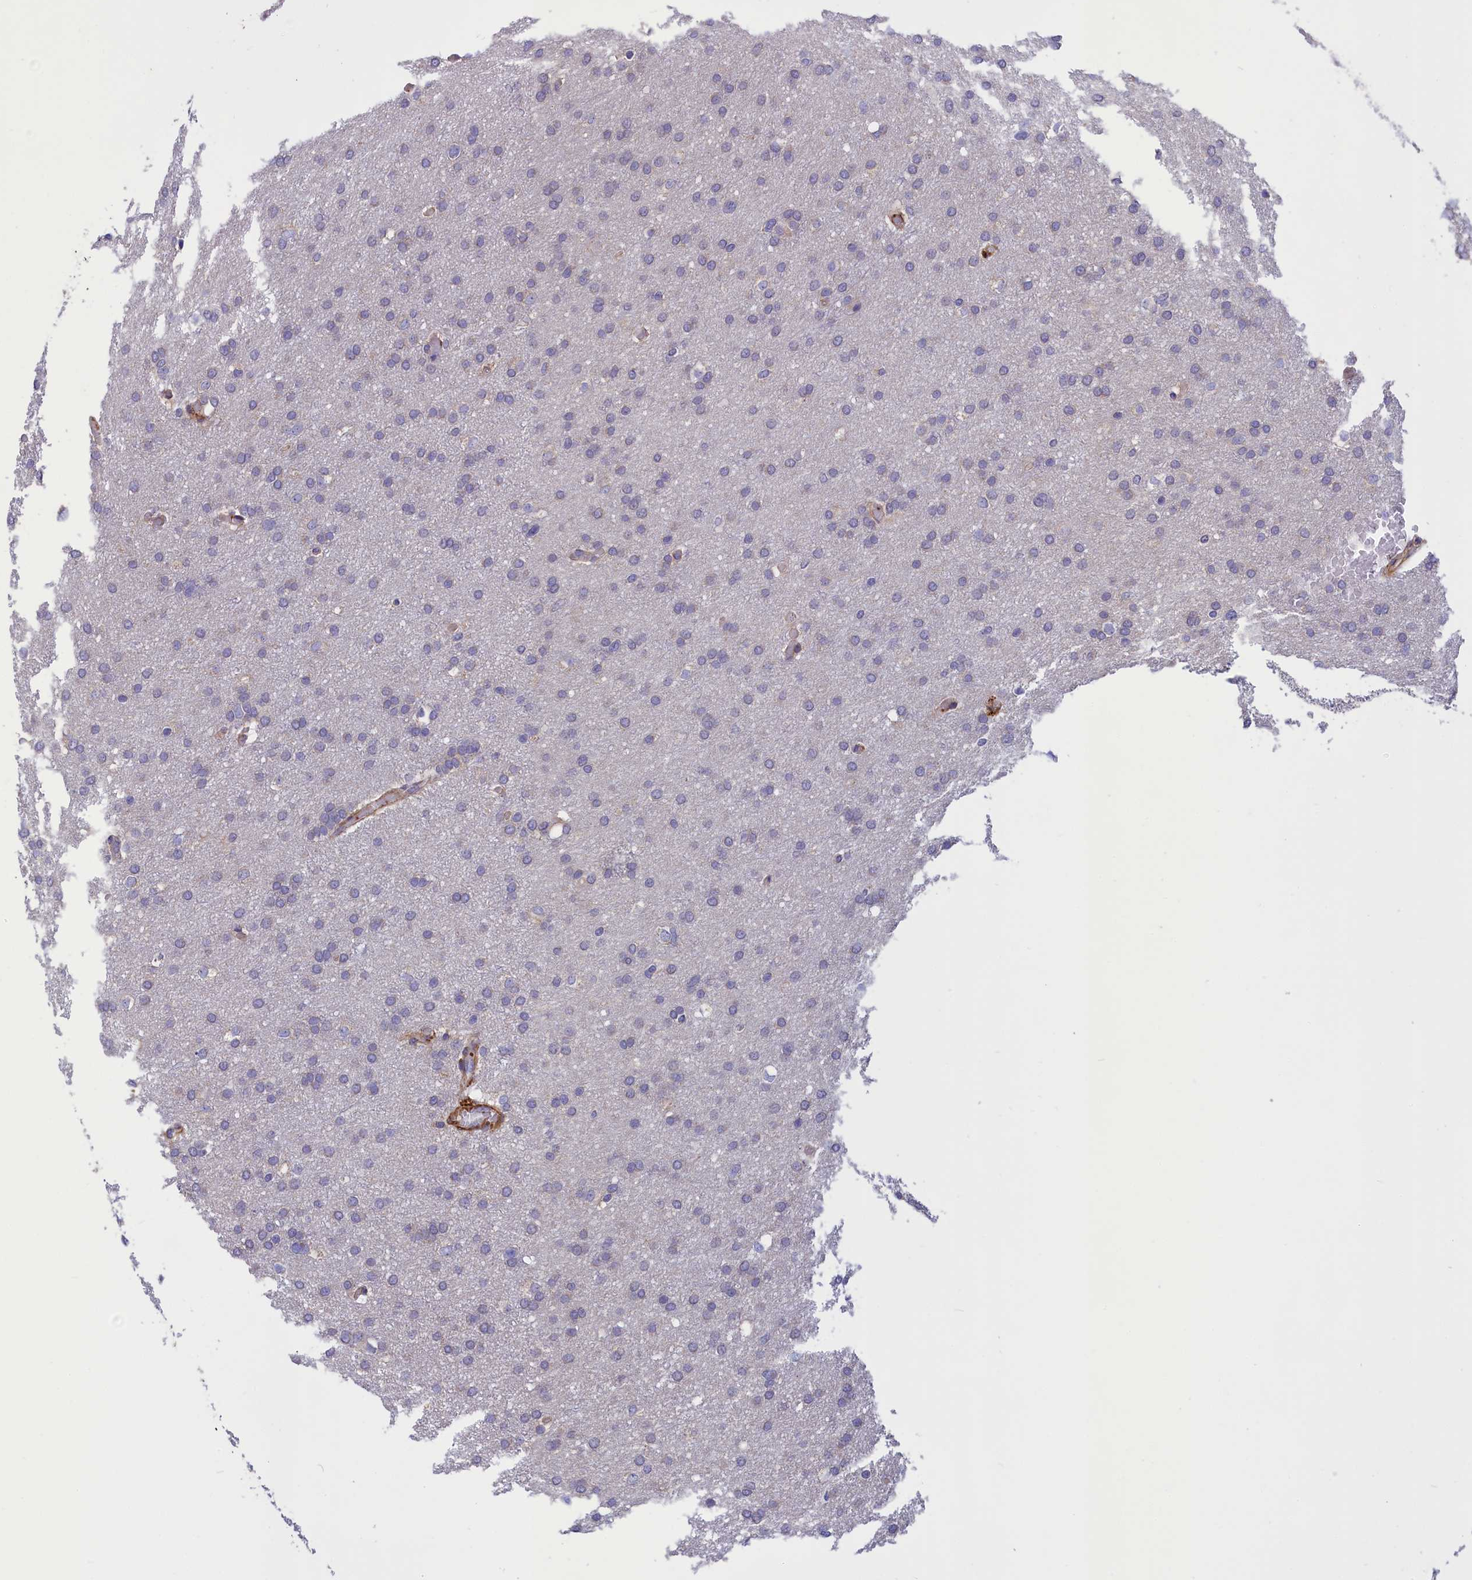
{"staining": {"intensity": "negative", "quantity": "none", "location": "none"}, "tissue": "glioma", "cell_type": "Tumor cells", "image_type": "cancer", "snomed": [{"axis": "morphology", "description": "Glioma, malignant, High grade"}, {"axis": "topography", "description": "Cerebral cortex"}], "caption": "Immunohistochemical staining of malignant high-grade glioma shows no significant positivity in tumor cells.", "gene": "AMDHD2", "patient": {"sex": "female", "age": 36}}